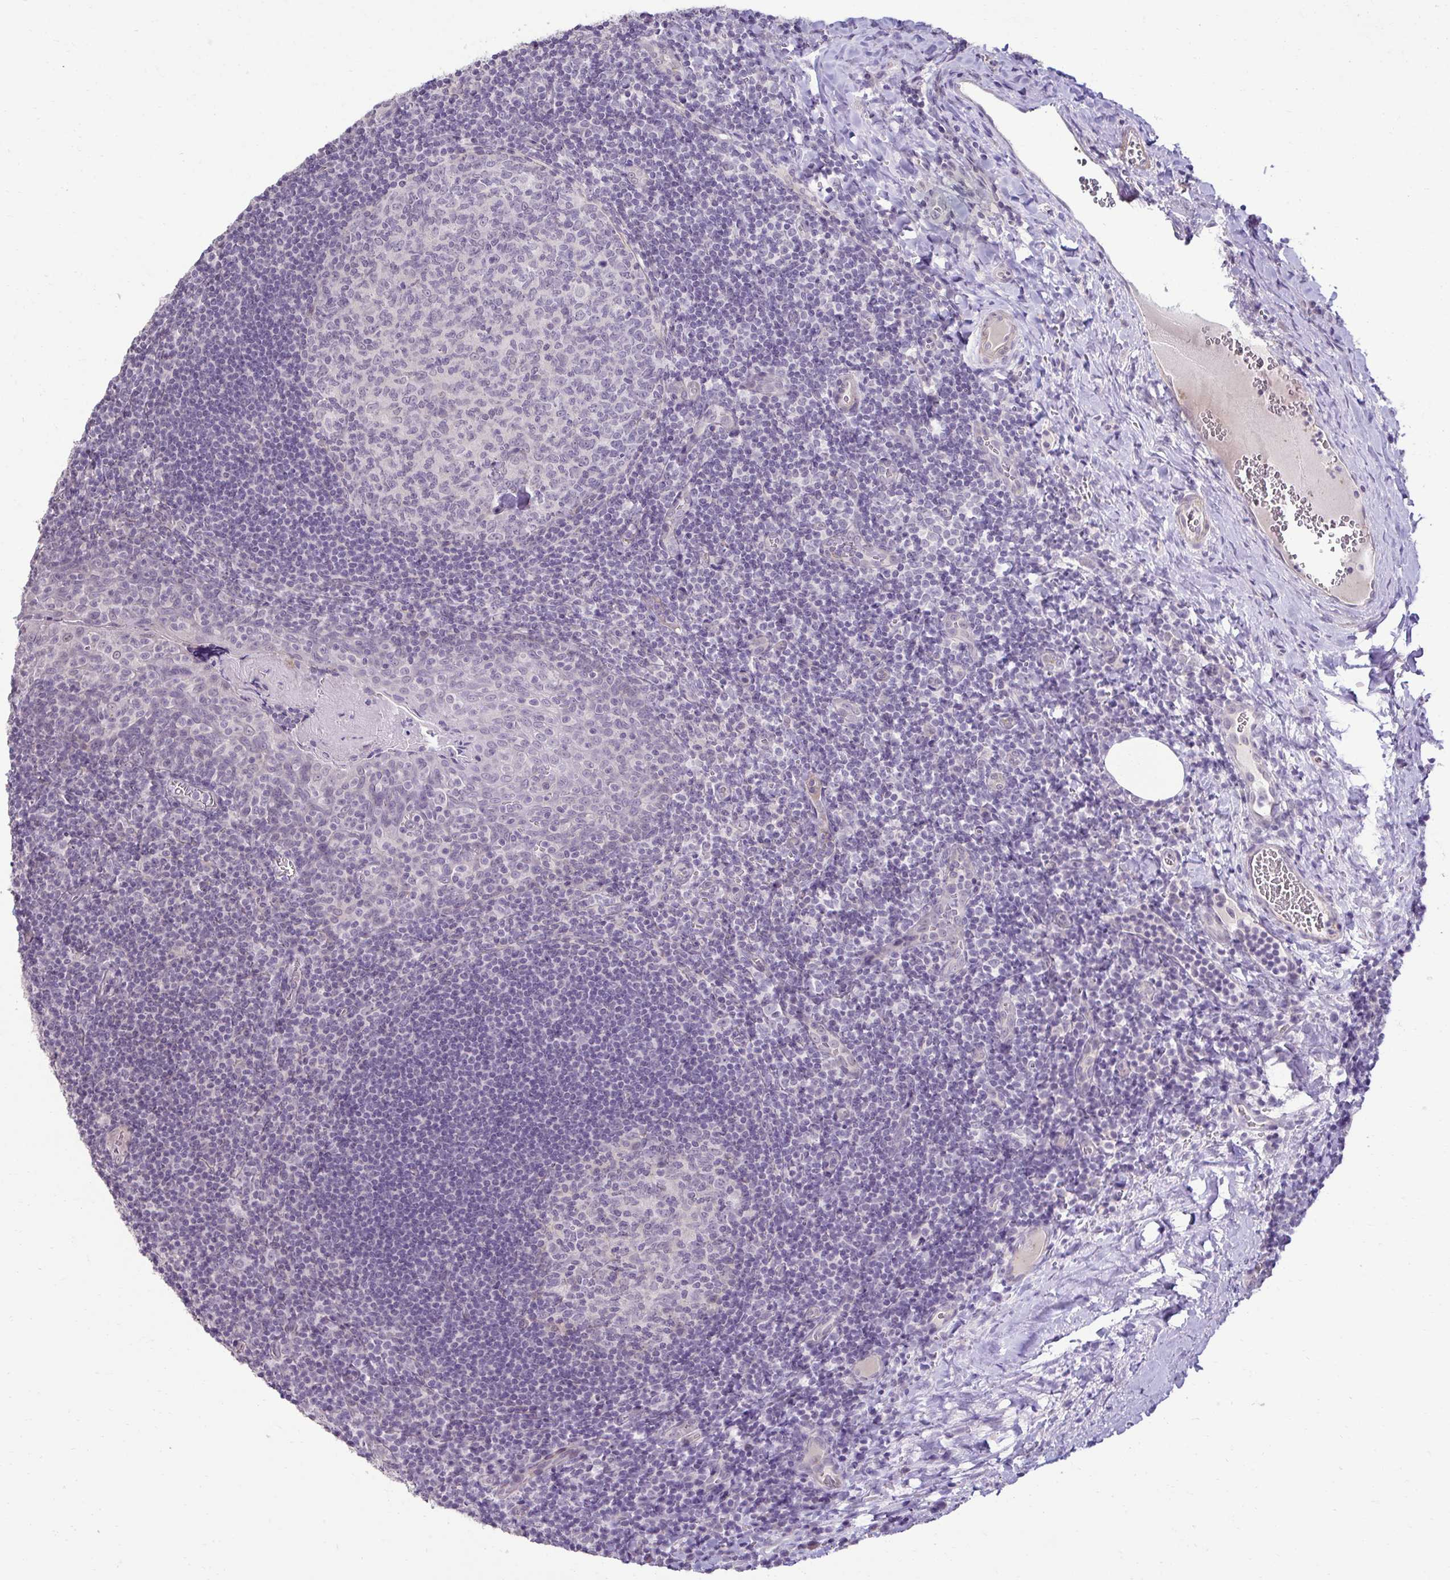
{"staining": {"intensity": "negative", "quantity": "none", "location": "none"}, "tissue": "tonsil", "cell_type": "Germinal center cells", "image_type": "normal", "snomed": [{"axis": "morphology", "description": "Normal tissue, NOS"}, {"axis": "morphology", "description": "Inflammation, NOS"}, {"axis": "topography", "description": "Tonsil"}], "caption": "Immunohistochemistry (IHC) image of unremarkable tonsil: tonsil stained with DAB shows no significant protein expression in germinal center cells.", "gene": "SLC30A3", "patient": {"sex": "female", "age": 31}}